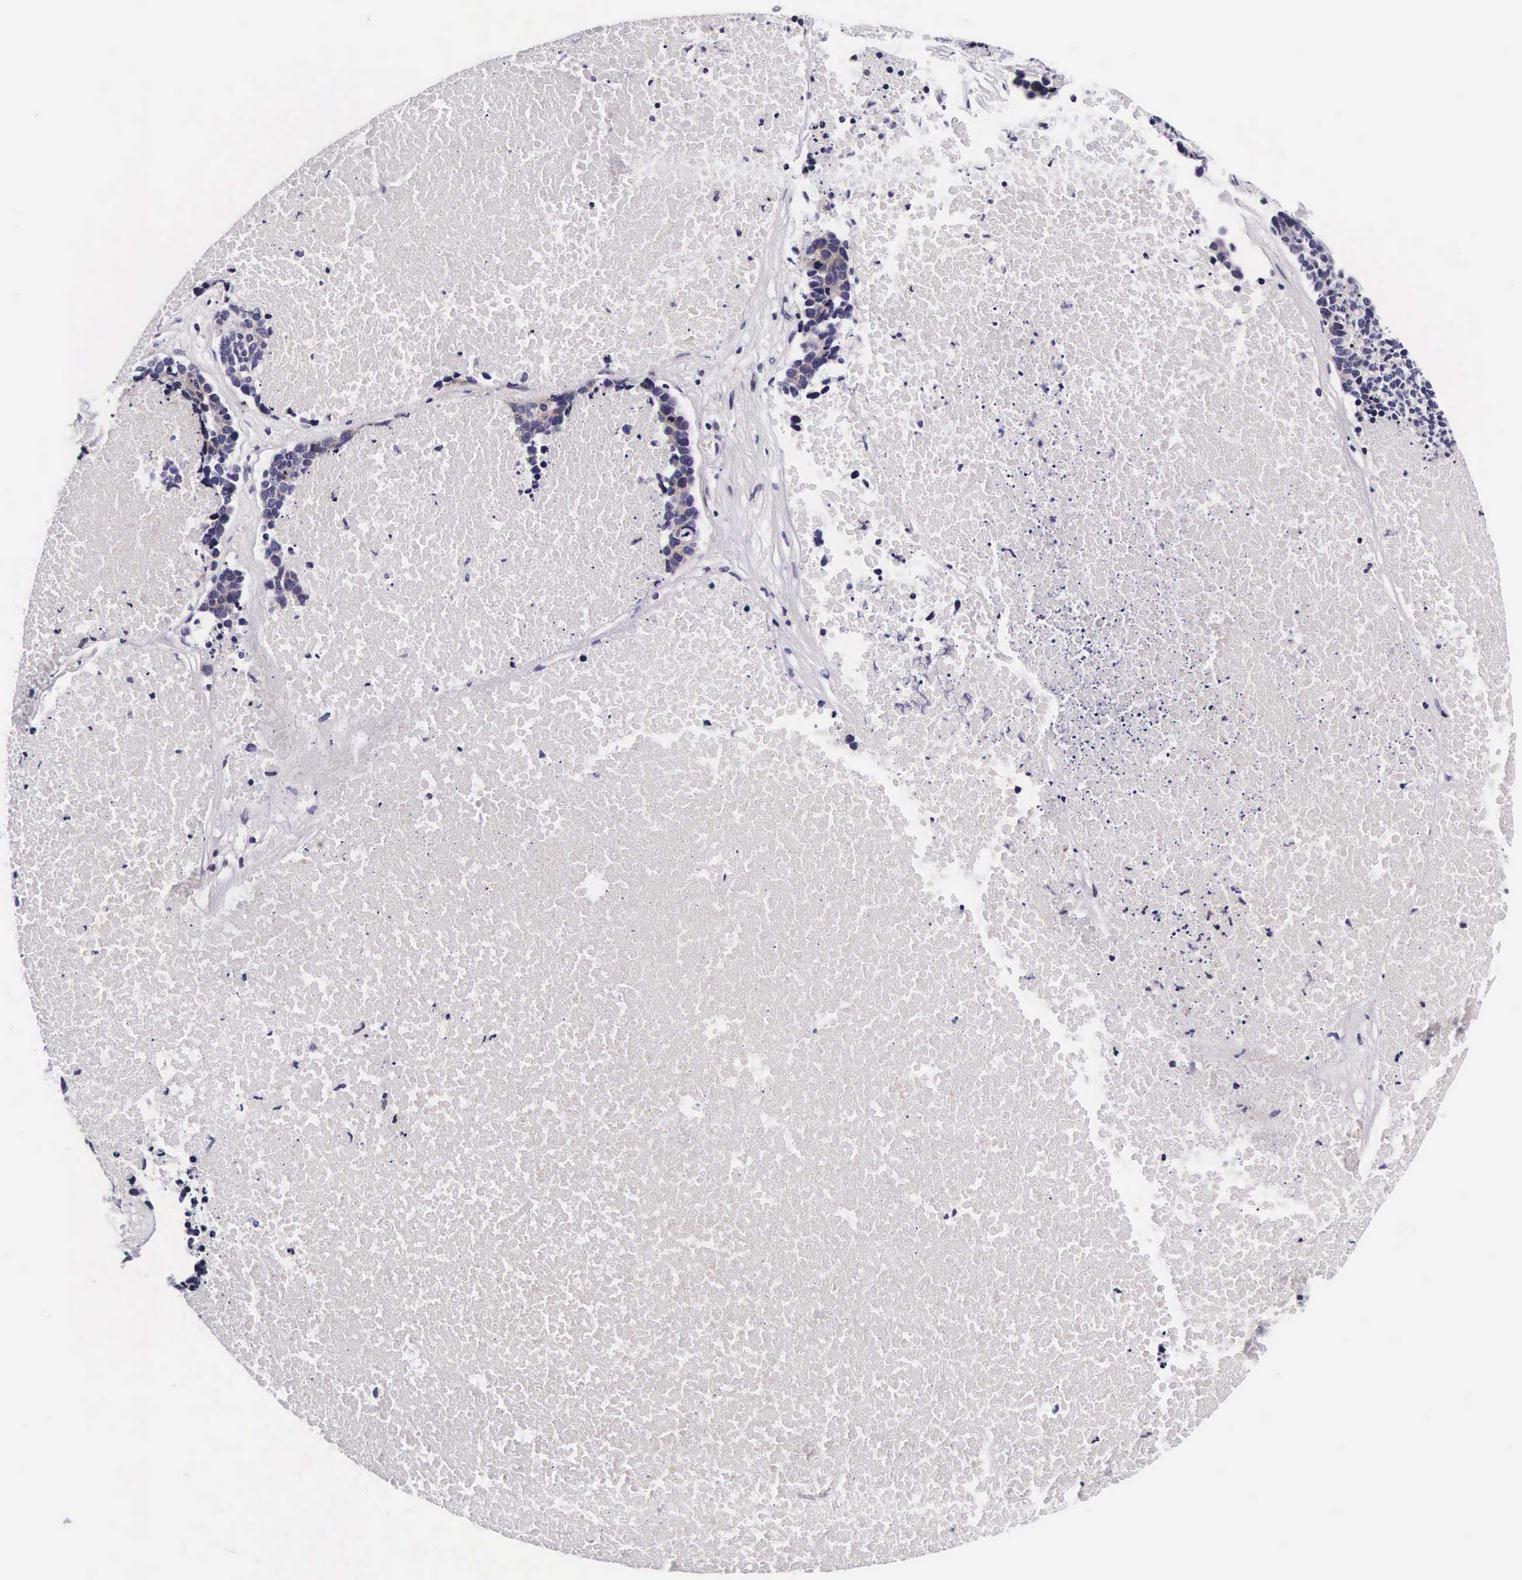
{"staining": {"intensity": "negative", "quantity": "none", "location": "none"}, "tissue": "lung cancer", "cell_type": "Tumor cells", "image_type": "cancer", "snomed": [{"axis": "morphology", "description": "Neoplasm, malignant, NOS"}, {"axis": "topography", "description": "Lung"}], "caption": "Histopathology image shows no protein expression in tumor cells of lung malignant neoplasm tissue. (DAB (3,3'-diaminobenzidine) IHC visualized using brightfield microscopy, high magnification).", "gene": "UPRT", "patient": {"sex": "female", "age": 75}}